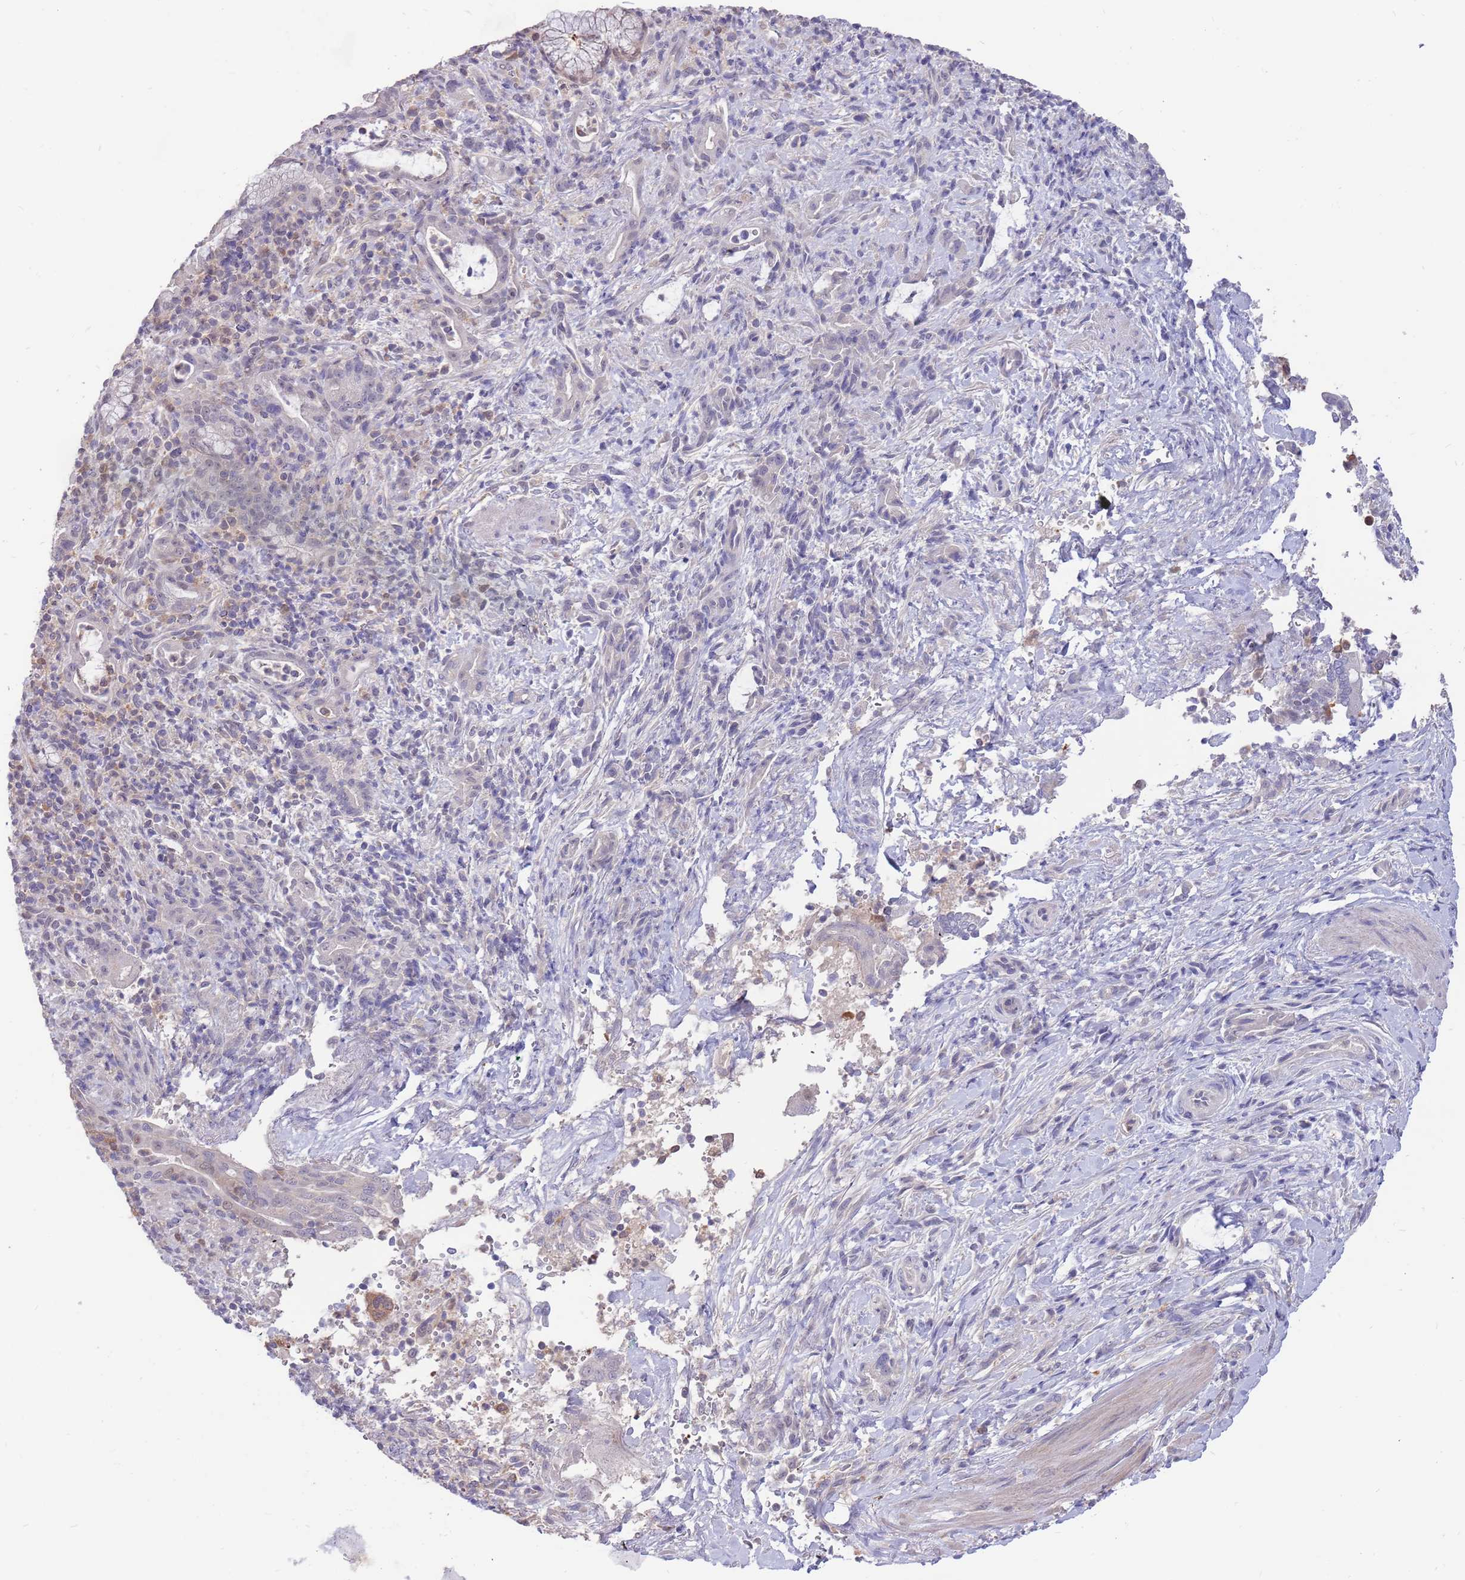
{"staining": {"intensity": "weak", "quantity": "<25%", "location": "nuclear"}, "tissue": "pancreatic cancer", "cell_type": "Tumor cells", "image_type": "cancer", "snomed": [{"axis": "morphology", "description": "Normal tissue, NOS"}, {"axis": "morphology", "description": "Adenocarcinoma, NOS"}, {"axis": "topography", "description": "Pancreas"}], "caption": "Human adenocarcinoma (pancreatic) stained for a protein using immunohistochemistry (IHC) displays no expression in tumor cells.", "gene": "AP5S1", "patient": {"sex": "female", "age": 55}}